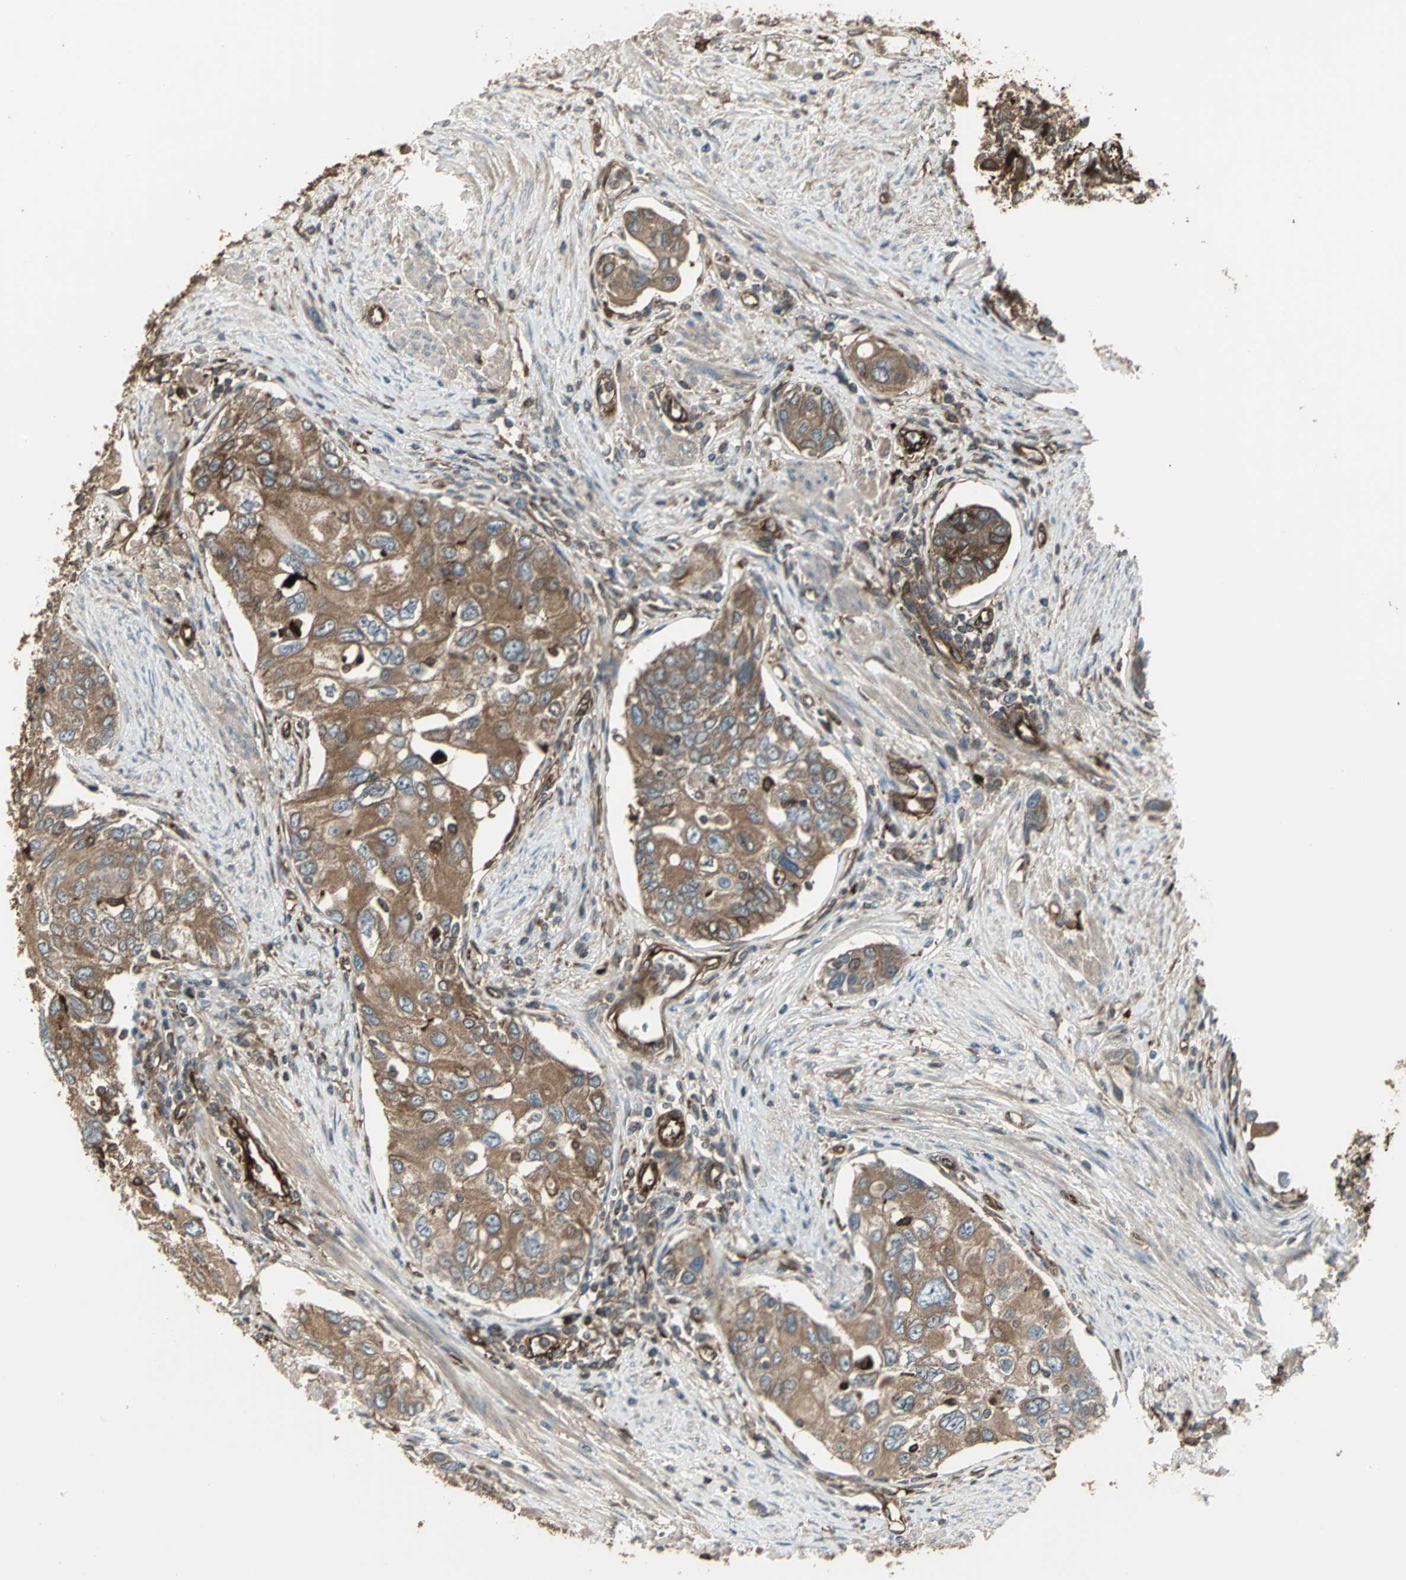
{"staining": {"intensity": "moderate", "quantity": ">75%", "location": "cytoplasmic/membranous"}, "tissue": "urothelial cancer", "cell_type": "Tumor cells", "image_type": "cancer", "snomed": [{"axis": "morphology", "description": "Urothelial carcinoma, High grade"}, {"axis": "topography", "description": "Urinary bladder"}], "caption": "This is an image of IHC staining of urothelial cancer, which shows moderate staining in the cytoplasmic/membranous of tumor cells.", "gene": "PRXL2B", "patient": {"sex": "female", "age": 56}}